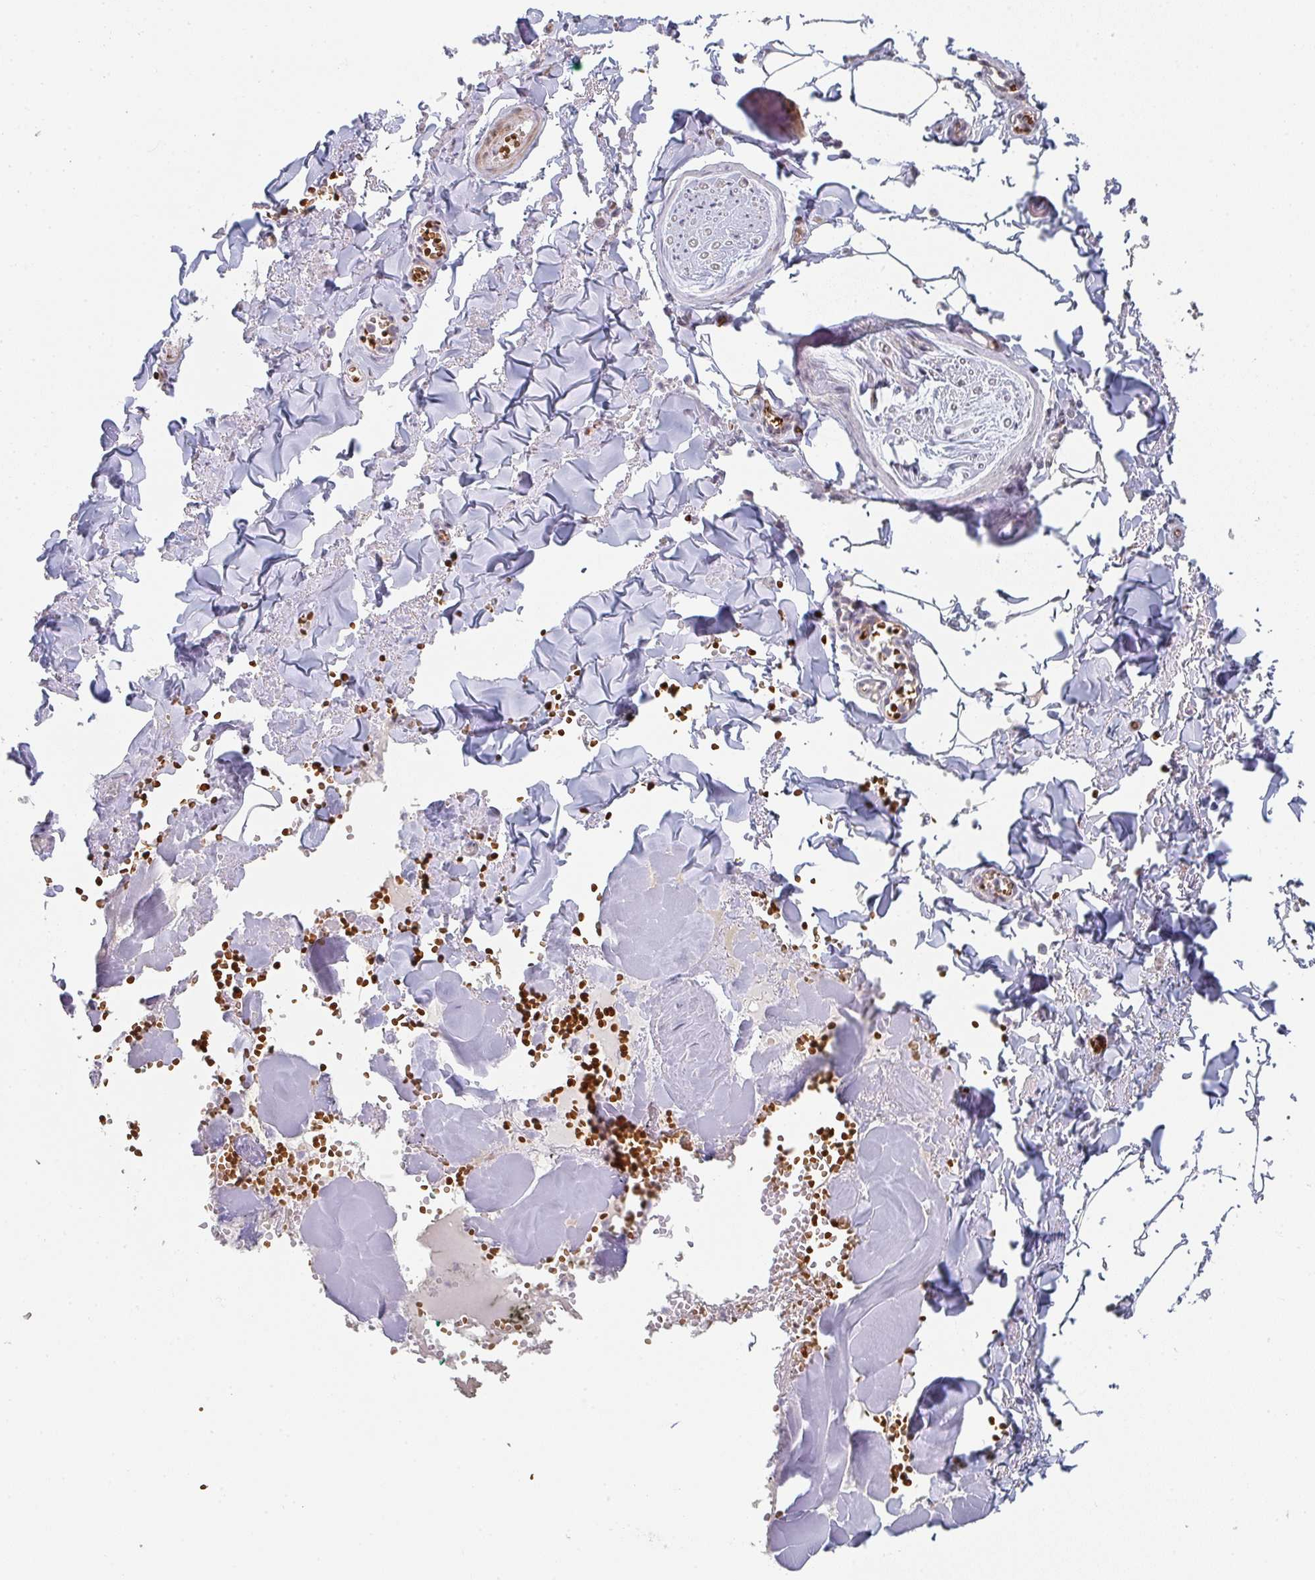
{"staining": {"intensity": "negative", "quantity": "none", "location": "none"}, "tissue": "adipose tissue", "cell_type": "Adipocytes", "image_type": "normal", "snomed": [{"axis": "morphology", "description": "Normal tissue, NOS"}, {"axis": "topography", "description": "Vulva"}, {"axis": "topography", "description": "Peripheral nerve tissue"}], "caption": "An immunohistochemistry histopathology image of benign adipose tissue is shown. There is no staining in adipocytes of adipose tissue.", "gene": "ZNF526", "patient": {"sex": "female", "age": 66}}